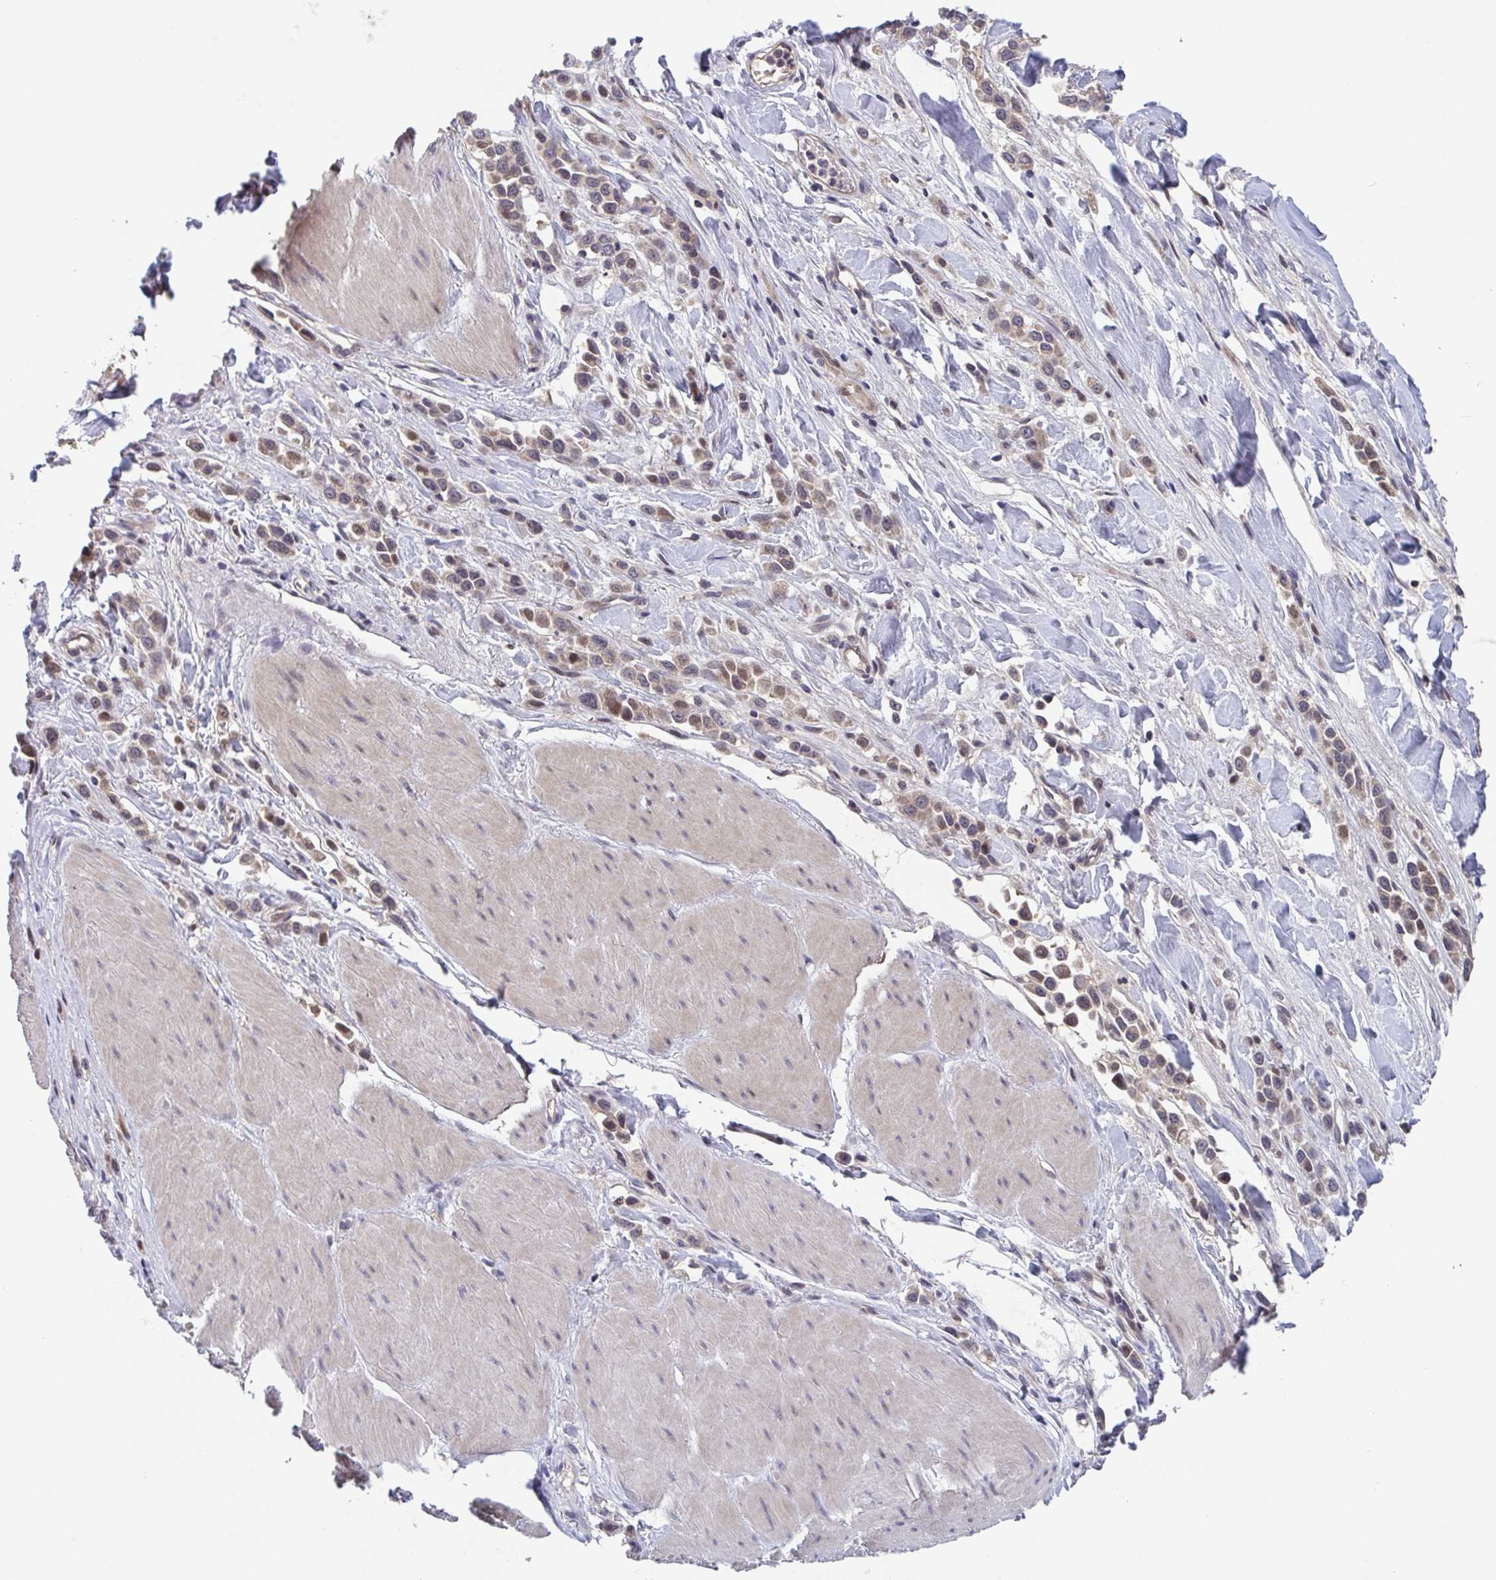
{"staining": {"intensity": "moderate", "quantity": ">75%", "location": "cytoplasmic/membranous,nuclear"}, "tissue": "stomach cancer", "cell_type": "Tumor cells", "image_type": "cancer", "snomed": [{"axis": "morphology", "description": "Adenocarcinoma, NOS"}, {"axis": "topography", "description": "Stomach"}], "caption": "Immunohistochemistry (IHC) photomicrograph of neoplastic tissue: stomach cancer (adenocarcinoma) stained using IHC displays medium levels of moderate protein expression localized specifically in the cytoplasmic/membranous and nuclear of tumor cells, appearing as a cytoplasmic/membranous and nuclear brown color.", "gene": "RIOK1", "patient": {"sex": "male", "age": 47}}